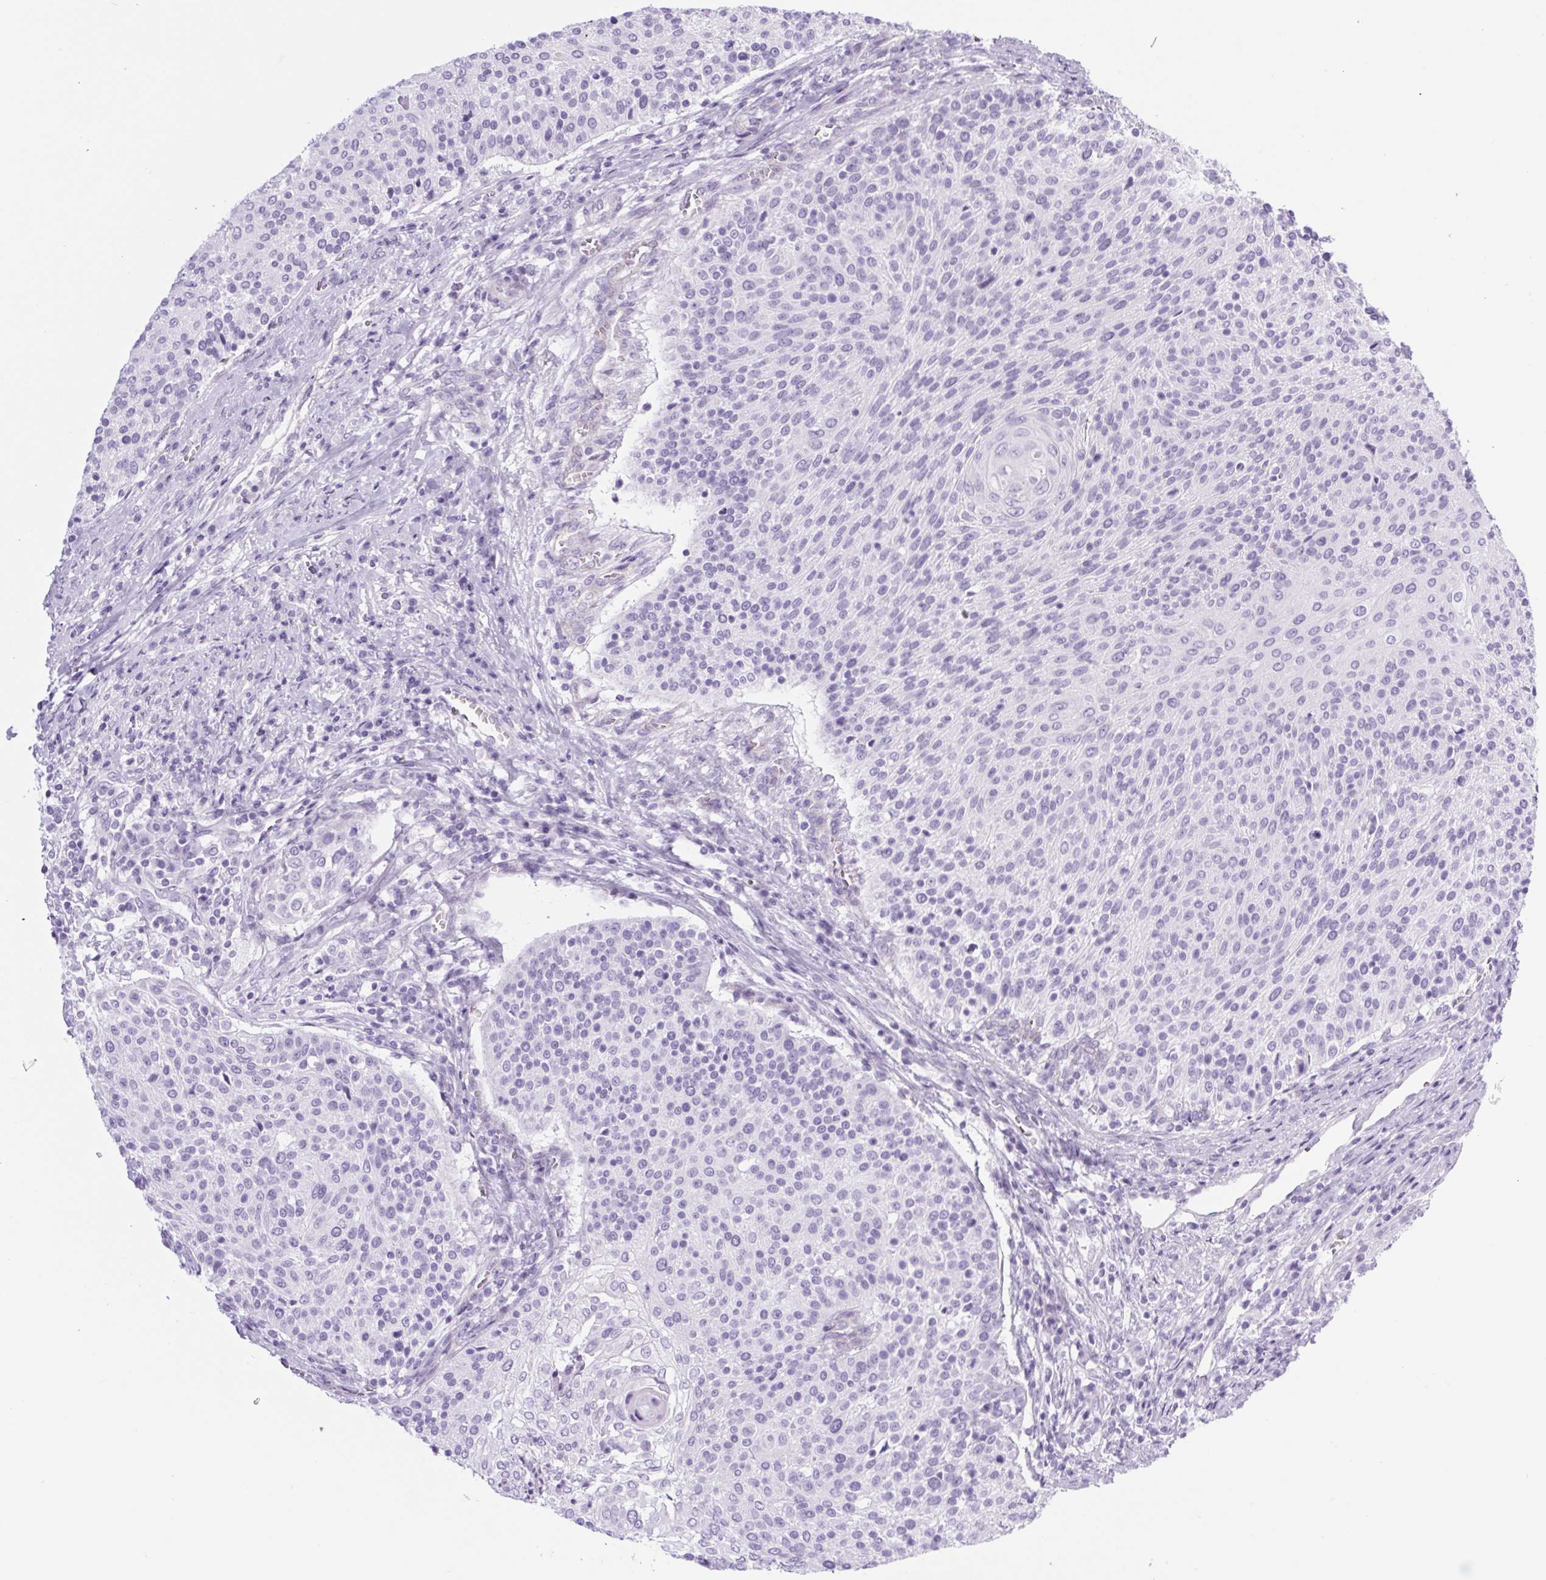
{"staining": {"intensity": "negative", "quantity": "none", "location": "none"}, "tissue": "cervical cancer", "cell_type": "Tumor cells", "image_type": "cancer", "snomed": [{"axis": "morphology", "description": "Squamous cell carcinoma, NOS"}, {"axis": "topography", "description": "Cervix"}], "caption": "This image is of cervical squamous cell carcinoma stained with IHC to label a protein in brown with the nuclei are counter-stained blue. There is no expression in tumor cells.", "gene": "SPACA5B", "patient": {"sex": "female", "age": 31}}